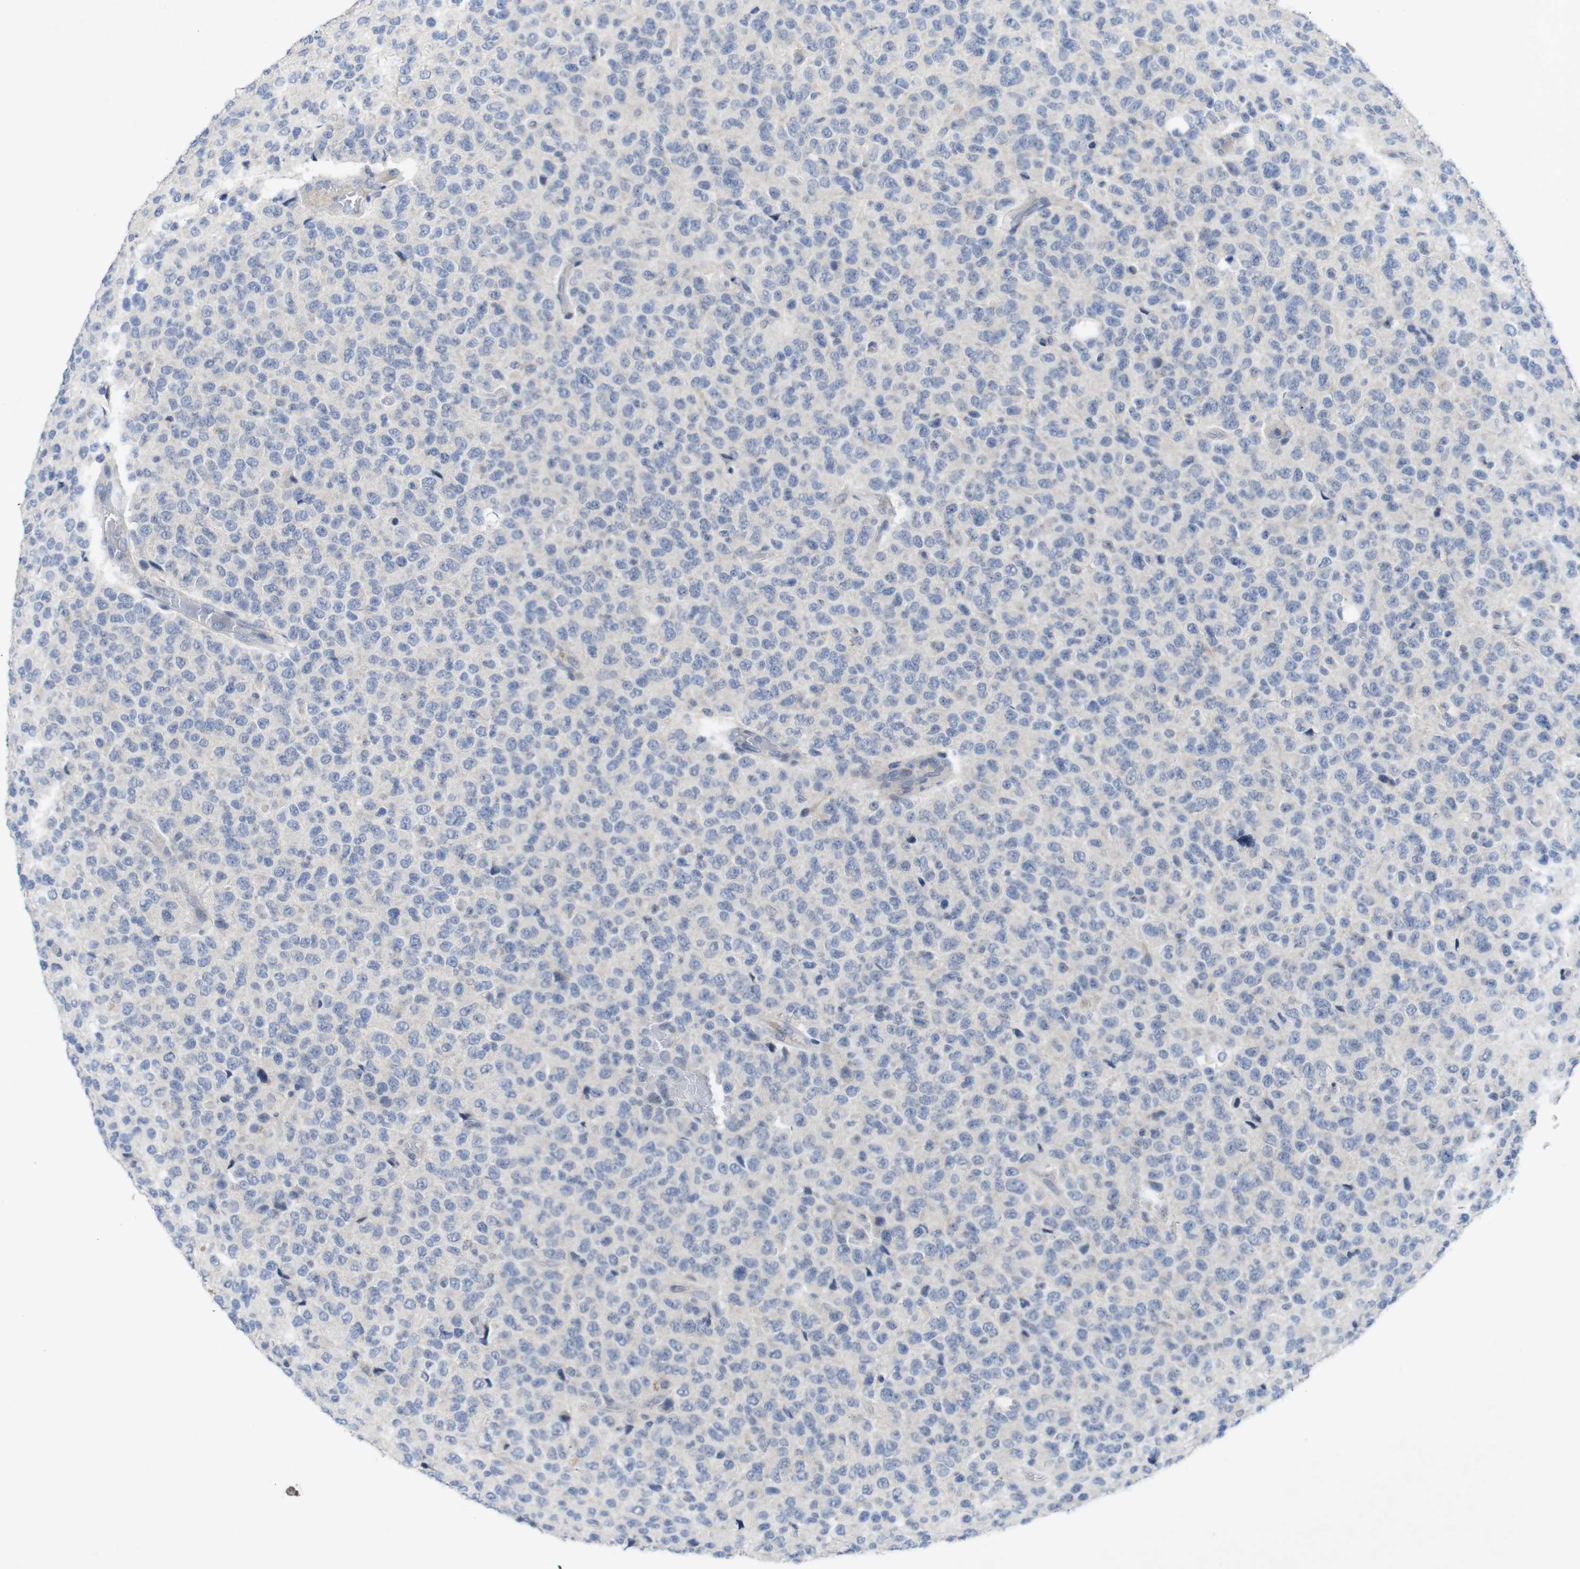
{"staining": {"intensity": "negative", "quantity": "none", "location": "none"}, "tissue": "glioma", "cell_type": "Tumor cells", "image_type": "cancer", "snomed": [{"axis": "morphology", "description": "Glioma, malignant, High grade"}, {"axis": "topography", "description": "pancreas cauda"}], "caption": "DAB (3,3'-diaminobenzidine) immunohistochemical staining of malignant high-grade glioma shows no significant expression in tumor cells.", "gene": "SLAMF7", "patient": {"sex": "male", "age": 60}}